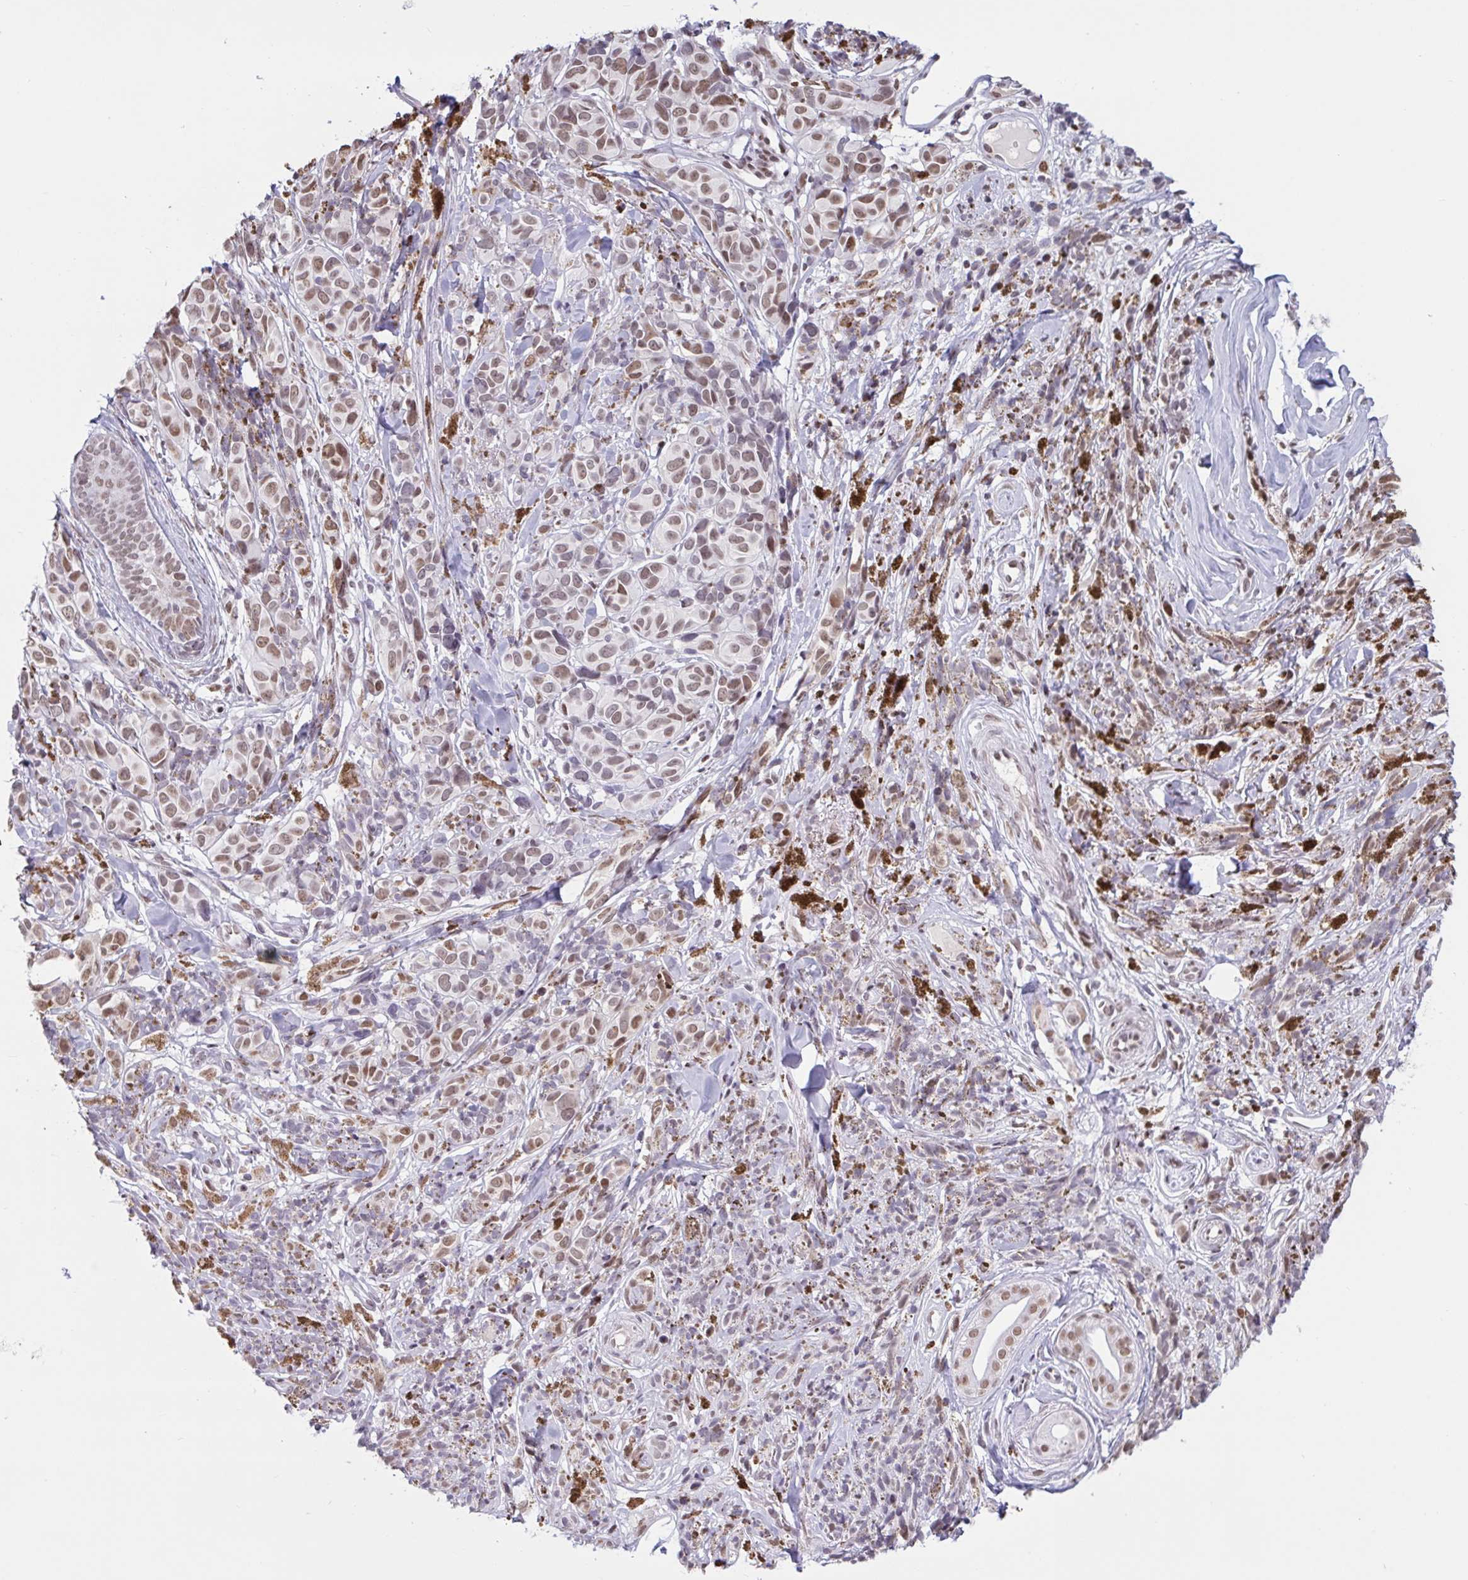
{"staining": {"intensity": "moderate", "quantity": ">75%", "location": "nuclear"}, "tissue": "melanoma", "cell_type": "Tumor cells", "image_type": "cancer", "snomed": [{"axis": "morphology", "description": "Malignant melanoma, NOS"}, {"axis": "topography", "description": "Skin"}], "caption": "Human melanoma stained with a protein marker reveals moderate staining in tumor cells.", "gene": "CBFA2T2", "patient": {"sex": "male", "age": 85}}